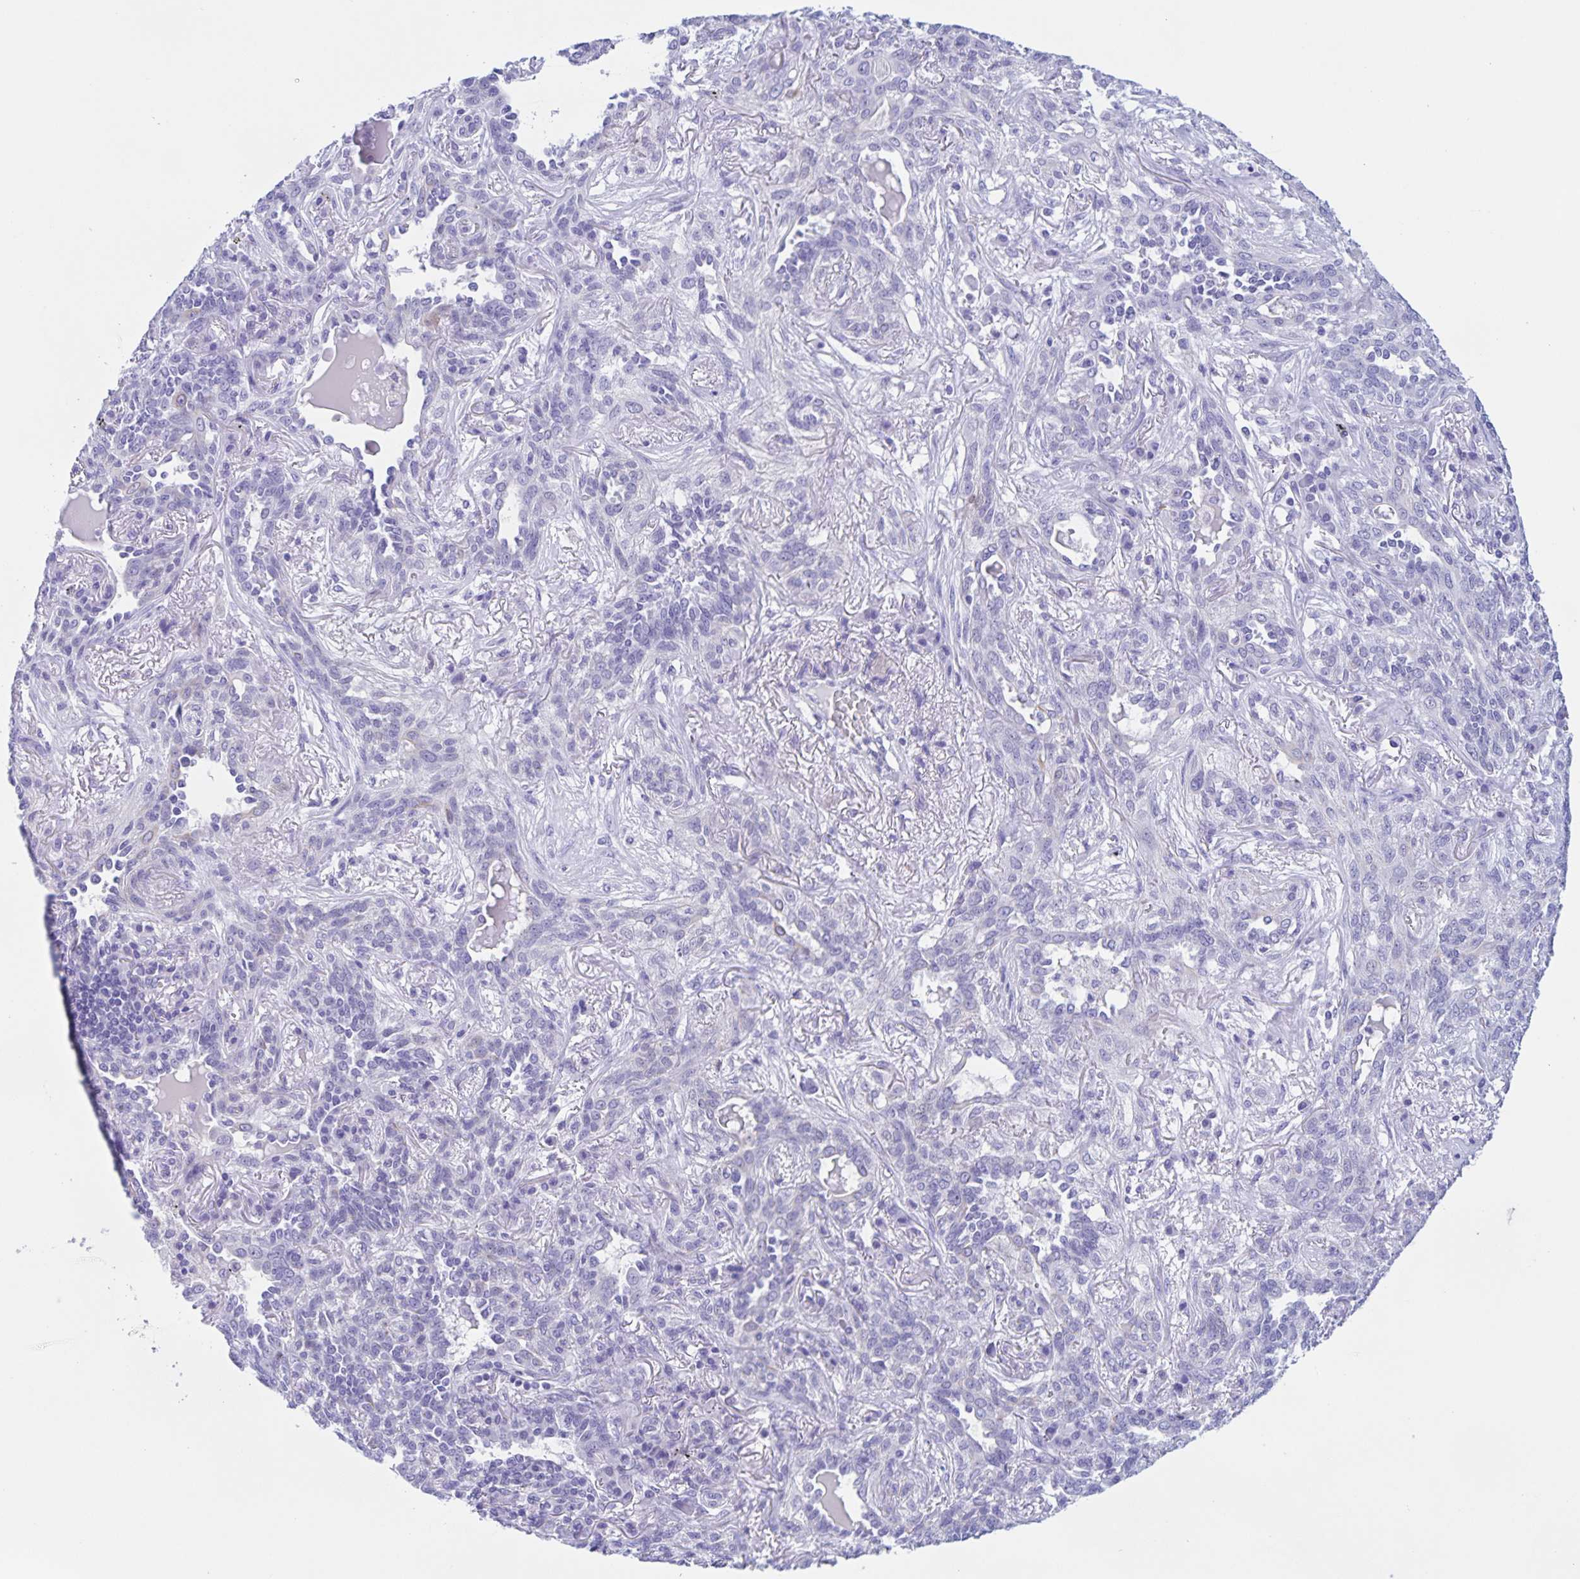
{"staining": {"intensity": "weak", "quantity": "<25%", "location": "cytoplasmic/membranous"}, "tissue": "lung cancer", "cell_type": "Tumor cells", "image_type": "cancer", "snomed": [{"axis": "morphology", "description": "Squamous cell carcinoma, NOS"}, {"axis": "topography", "description": "Lung"}], "caption": "Lung cancer (squamous cell carcinoma) stained for a protein using immunohistochemistry demonstrates no expression tumor cells.", "gene": "TGIF2LX", "patient": {"sex": "female", "age": 70}}